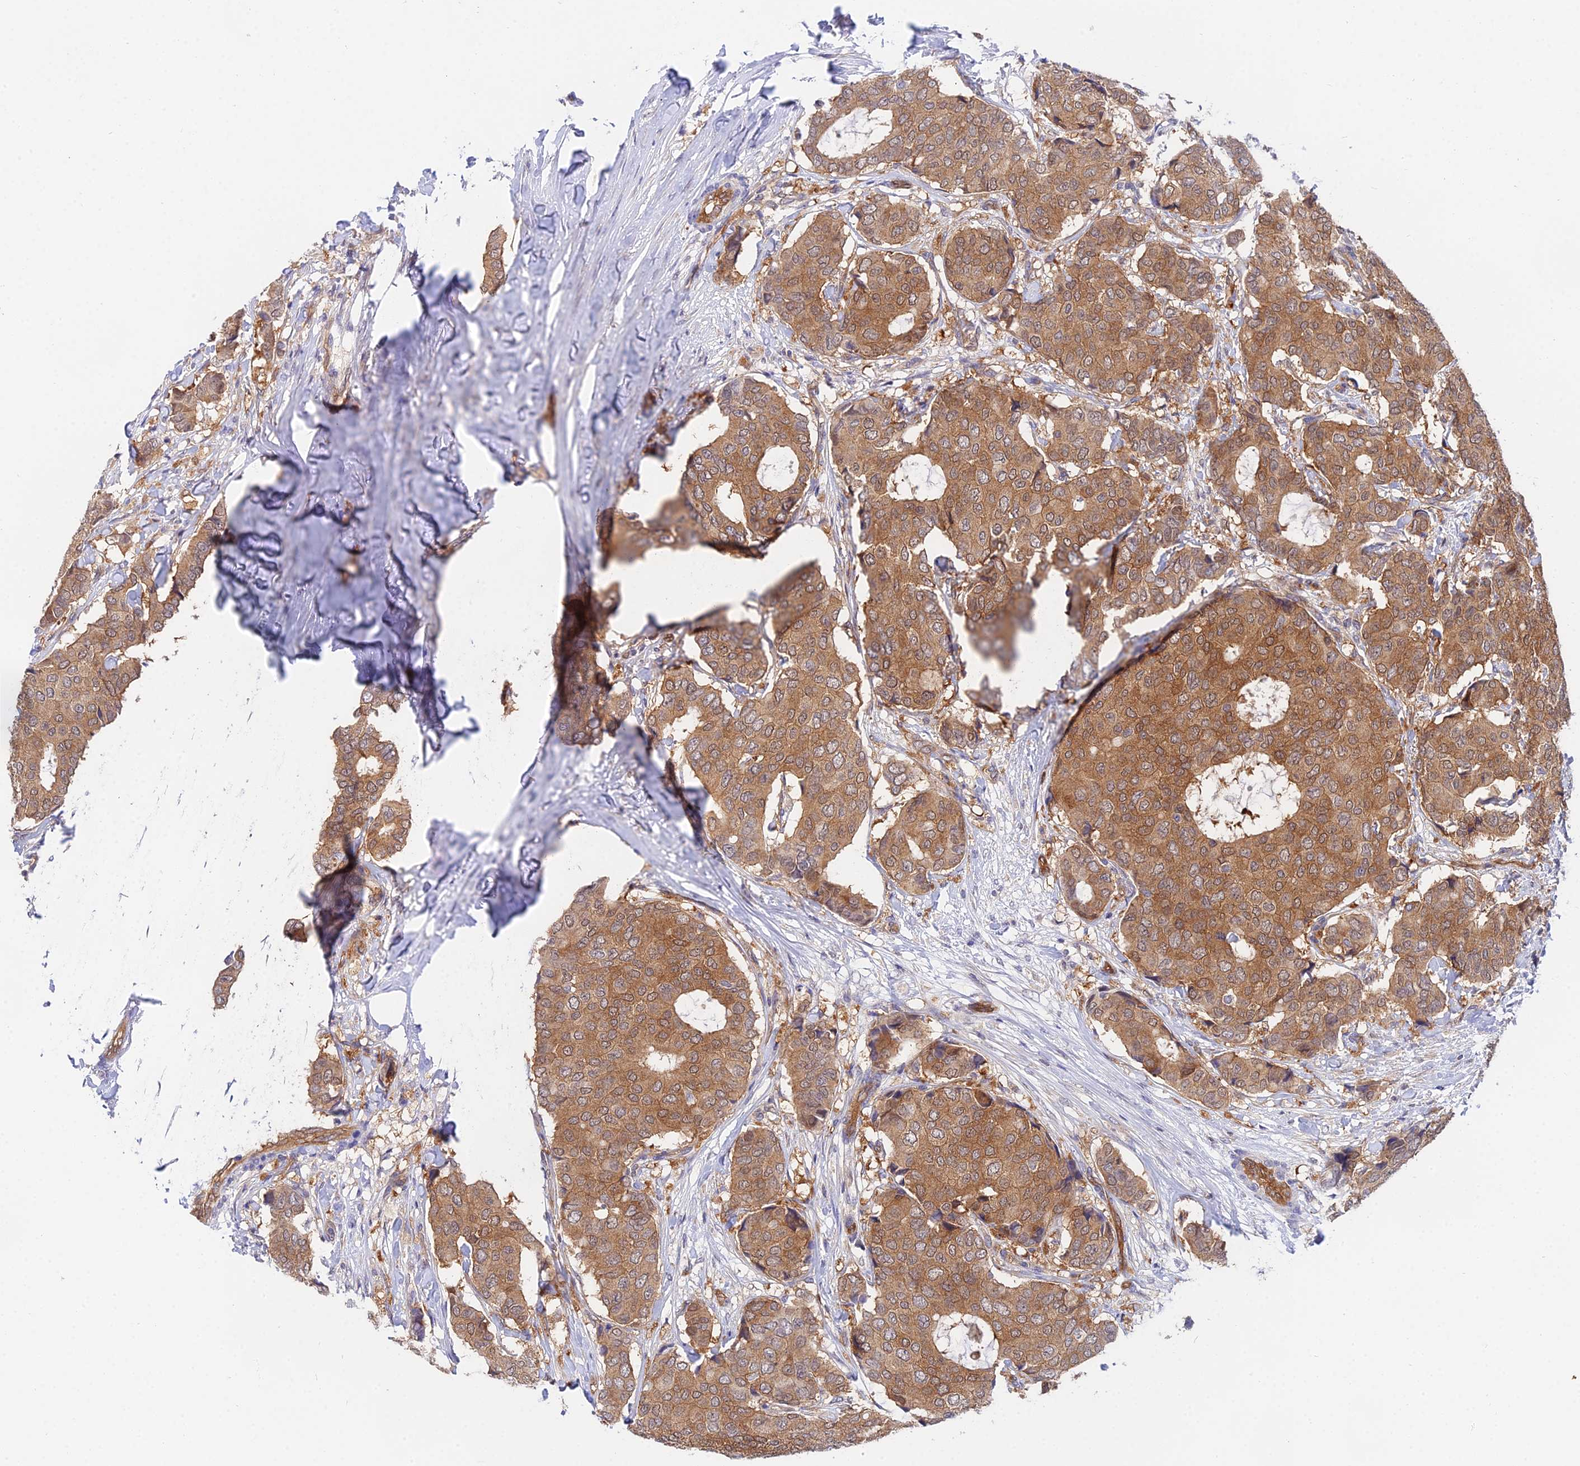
{"staining": {"intensity": "moderate", "quantity": ">75%", "location": "cytoplasmic/membranous"}, "tissue": "breast cancer", "cell_type": "Tumor cells", "image_type": "cancer", "snomed": [{"axis": "morphology", "description": "Duct carcinoma"}, {"axis": "topography", "description": "Breast"}], "caption": "Immunohistochemical staining of breast cancer (intraductal carcinoma) exhibits medium levels of moderate cytoplasmic/membranous expression in about >75% of tumor cells. (Brightfield microscopy of DAB IHC at high magnification).", "gene": "PPP2R2C", "patient": {"sex": "female", "age": 75}}